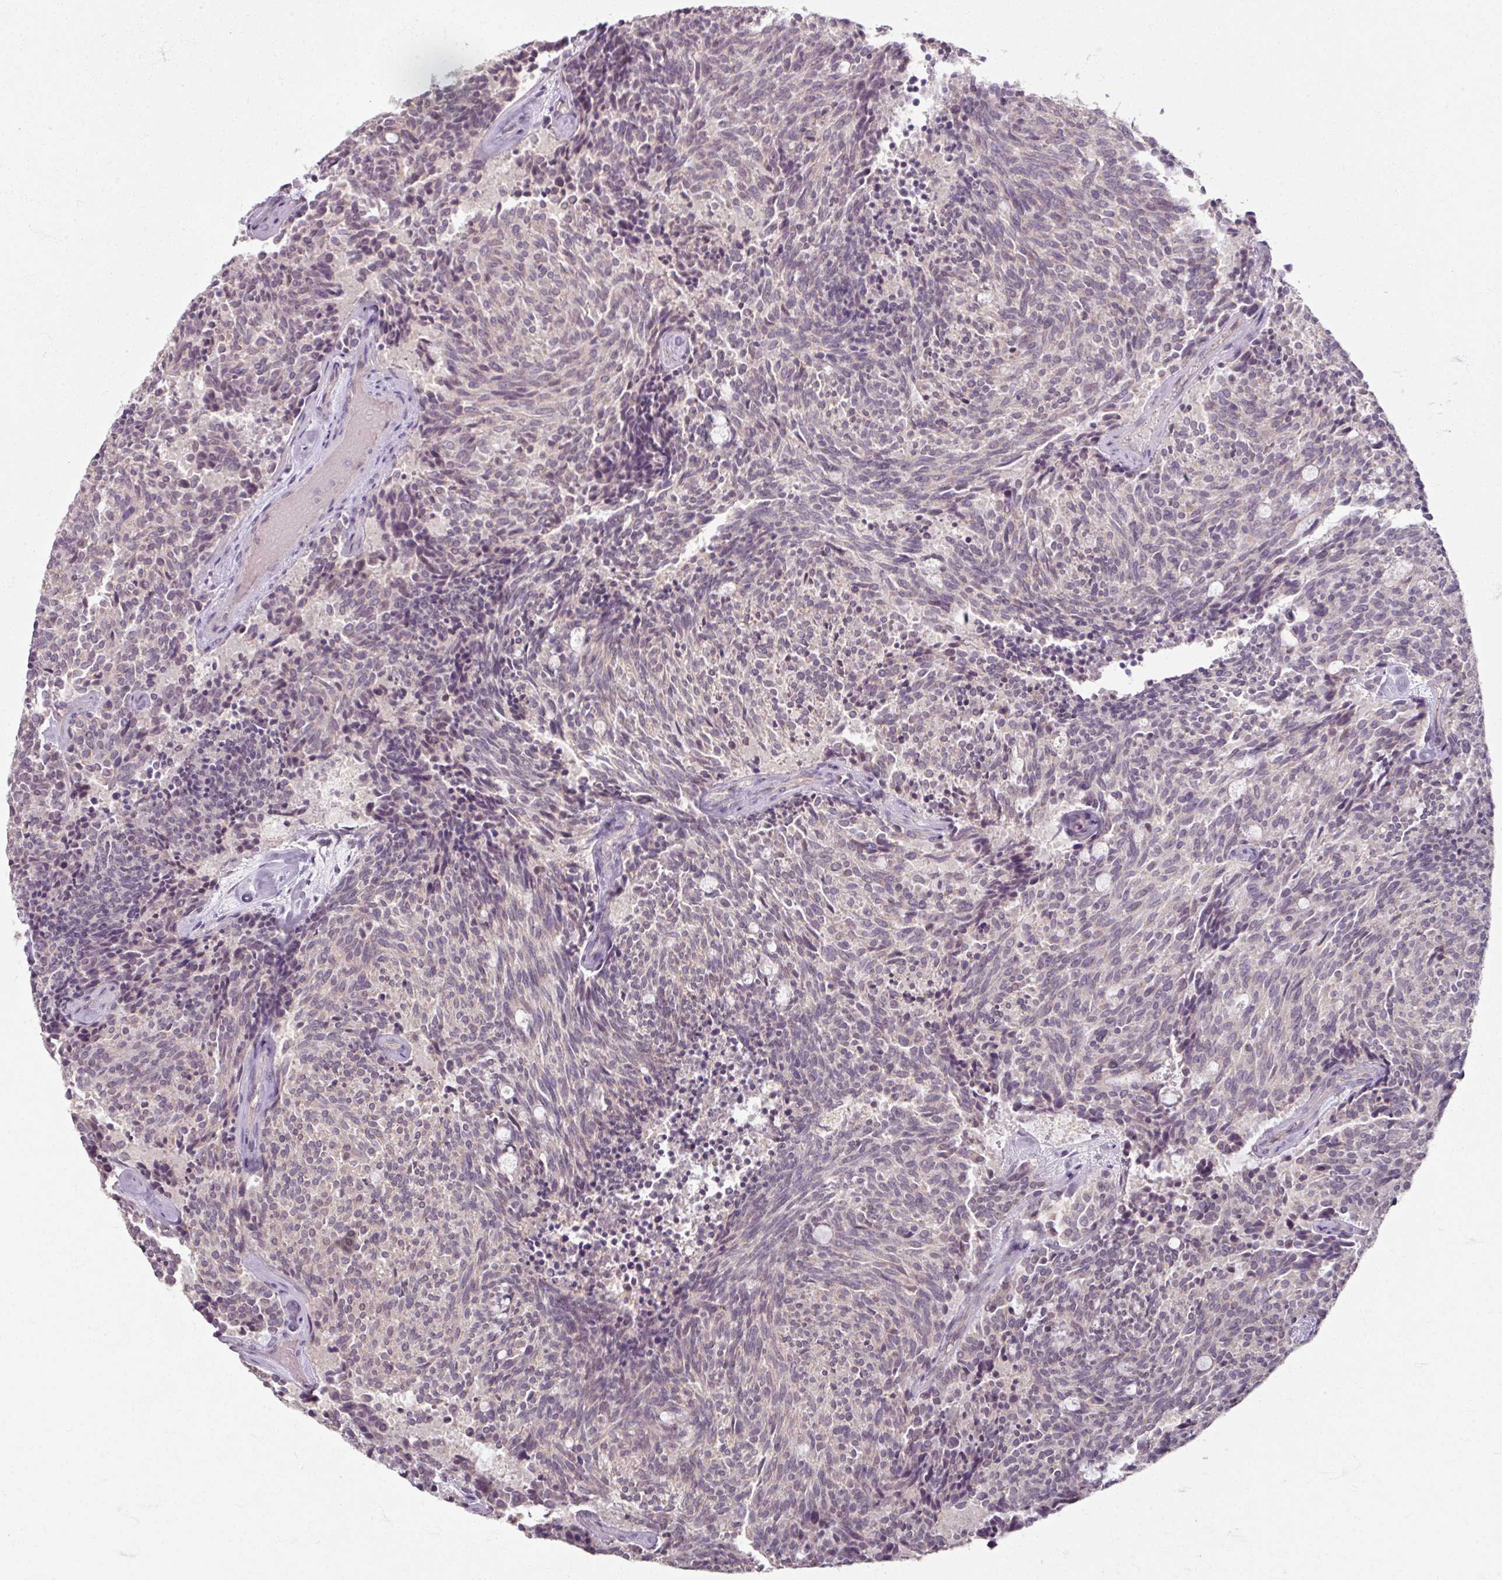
{"staining": {"intensity": "negative", "quantity": "none", "location": "none"}, "tissue": "carcinoid", "cell_type": "Tumor cells", "image_type": "cancer", "snomed": [{"axis": "morphology", "description": "Carcinoid, malignant, NOS"}, {"axis": "topography", "description": "Pancreas"}], "caption": "A high-resolution image shows immunohistochemistry (IHC) staining of carcinoid, which exhibits no significant positivity in tumor cells.", "gene": "SOX11", "patient": {"sex": "female", "age": 54}}